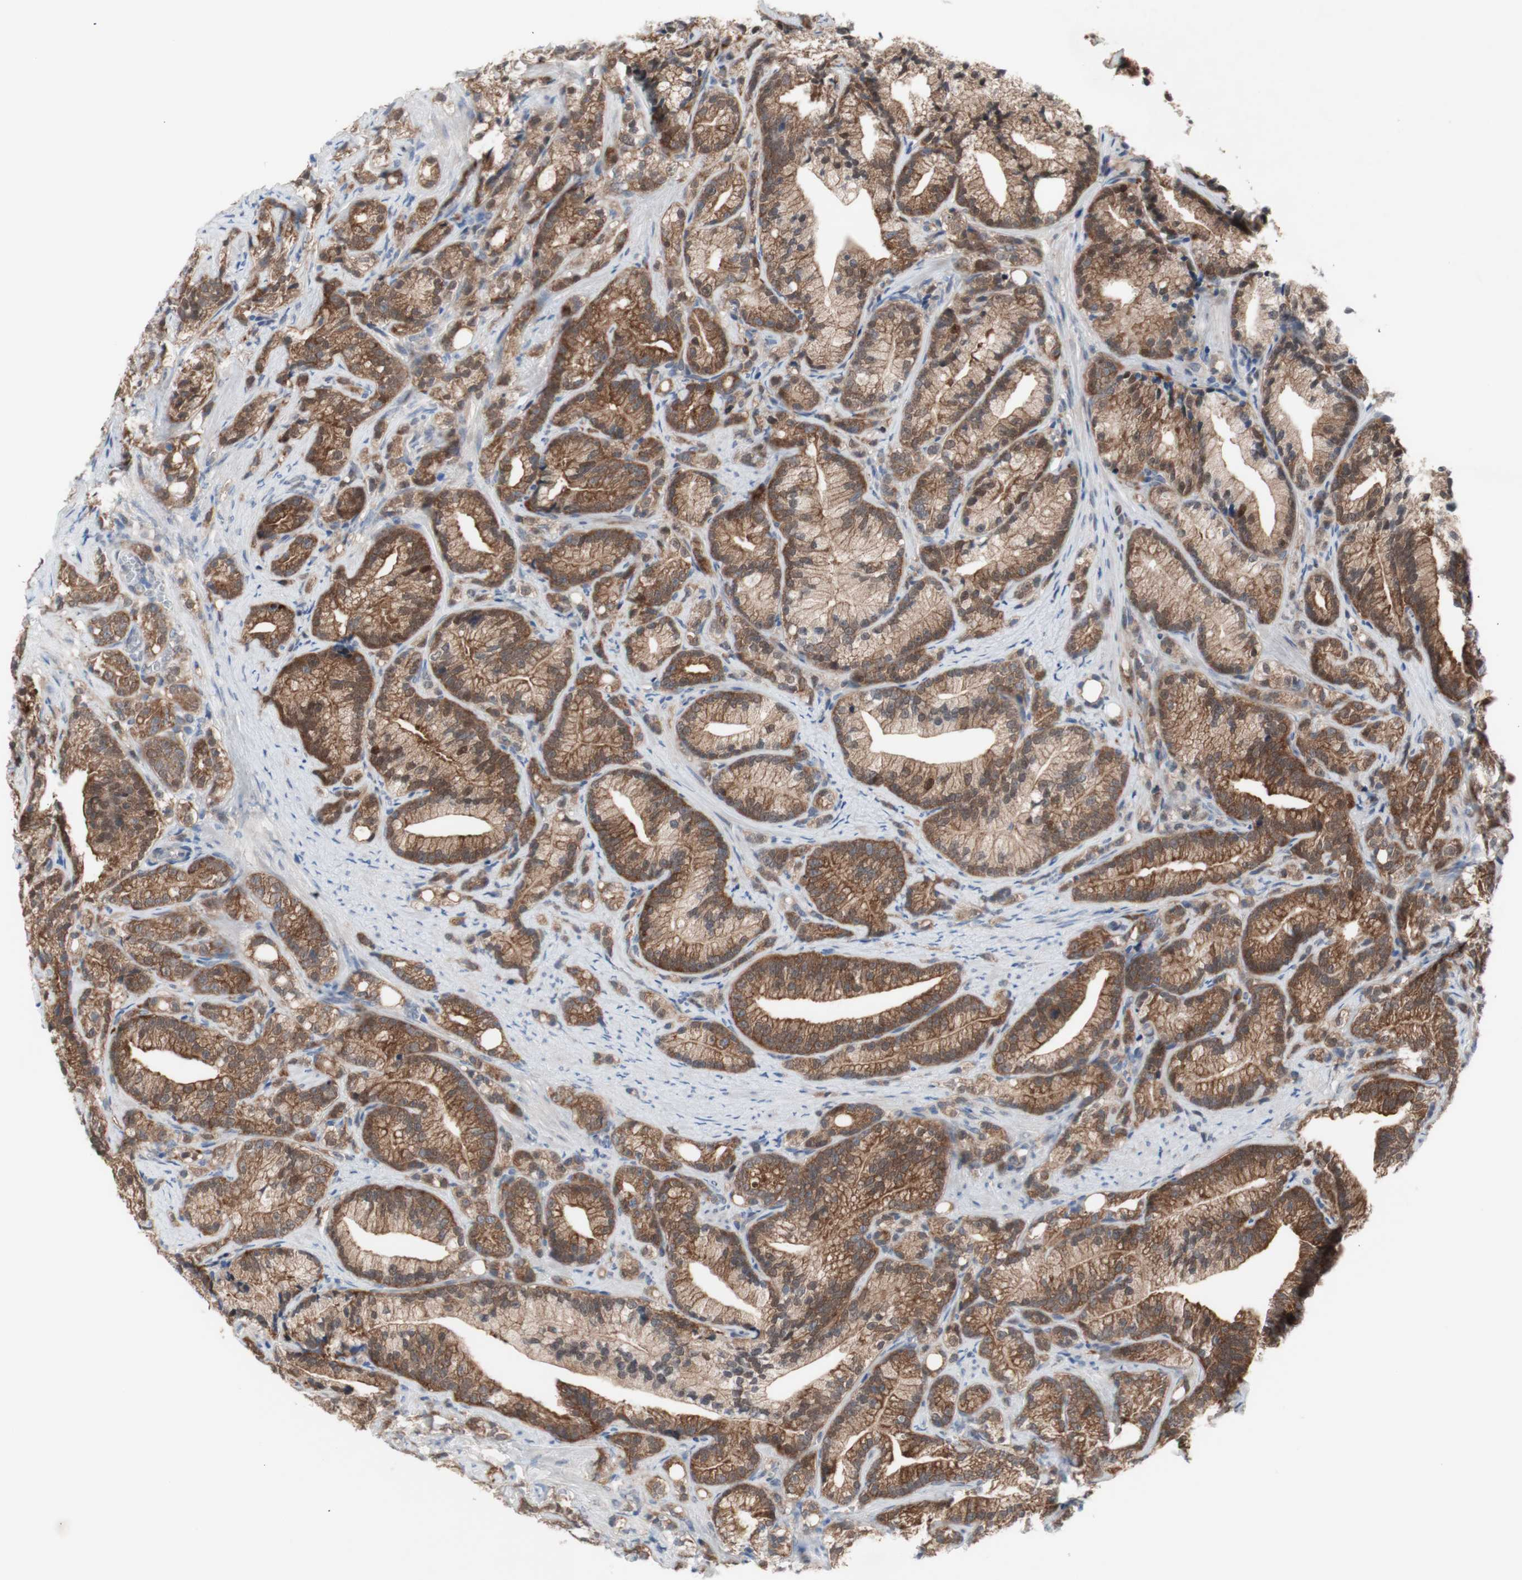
{"staining": {"intensity": "moderate", "quantity": ">75%", "location": "cytoplasmic/membranous,nuclear"}, "tissue": "prostate cancer", "cell_type": "Tumor cells", "image_type": "cancer", "snomed": [{"axis": "morphology", "description": "Adenocarcinoma, Low grade"}, {"axis": "topography", "description": "Prostate"}], "caption": "This is an image of IHC staining of adenocarcinoma (low-grade) (prostate), which shows moderate staining in the cytoplasmic/membranous and nuclear of tumor cells.", "gene": "PRMT5", "patient": {"sex": "male", "age": 89}}